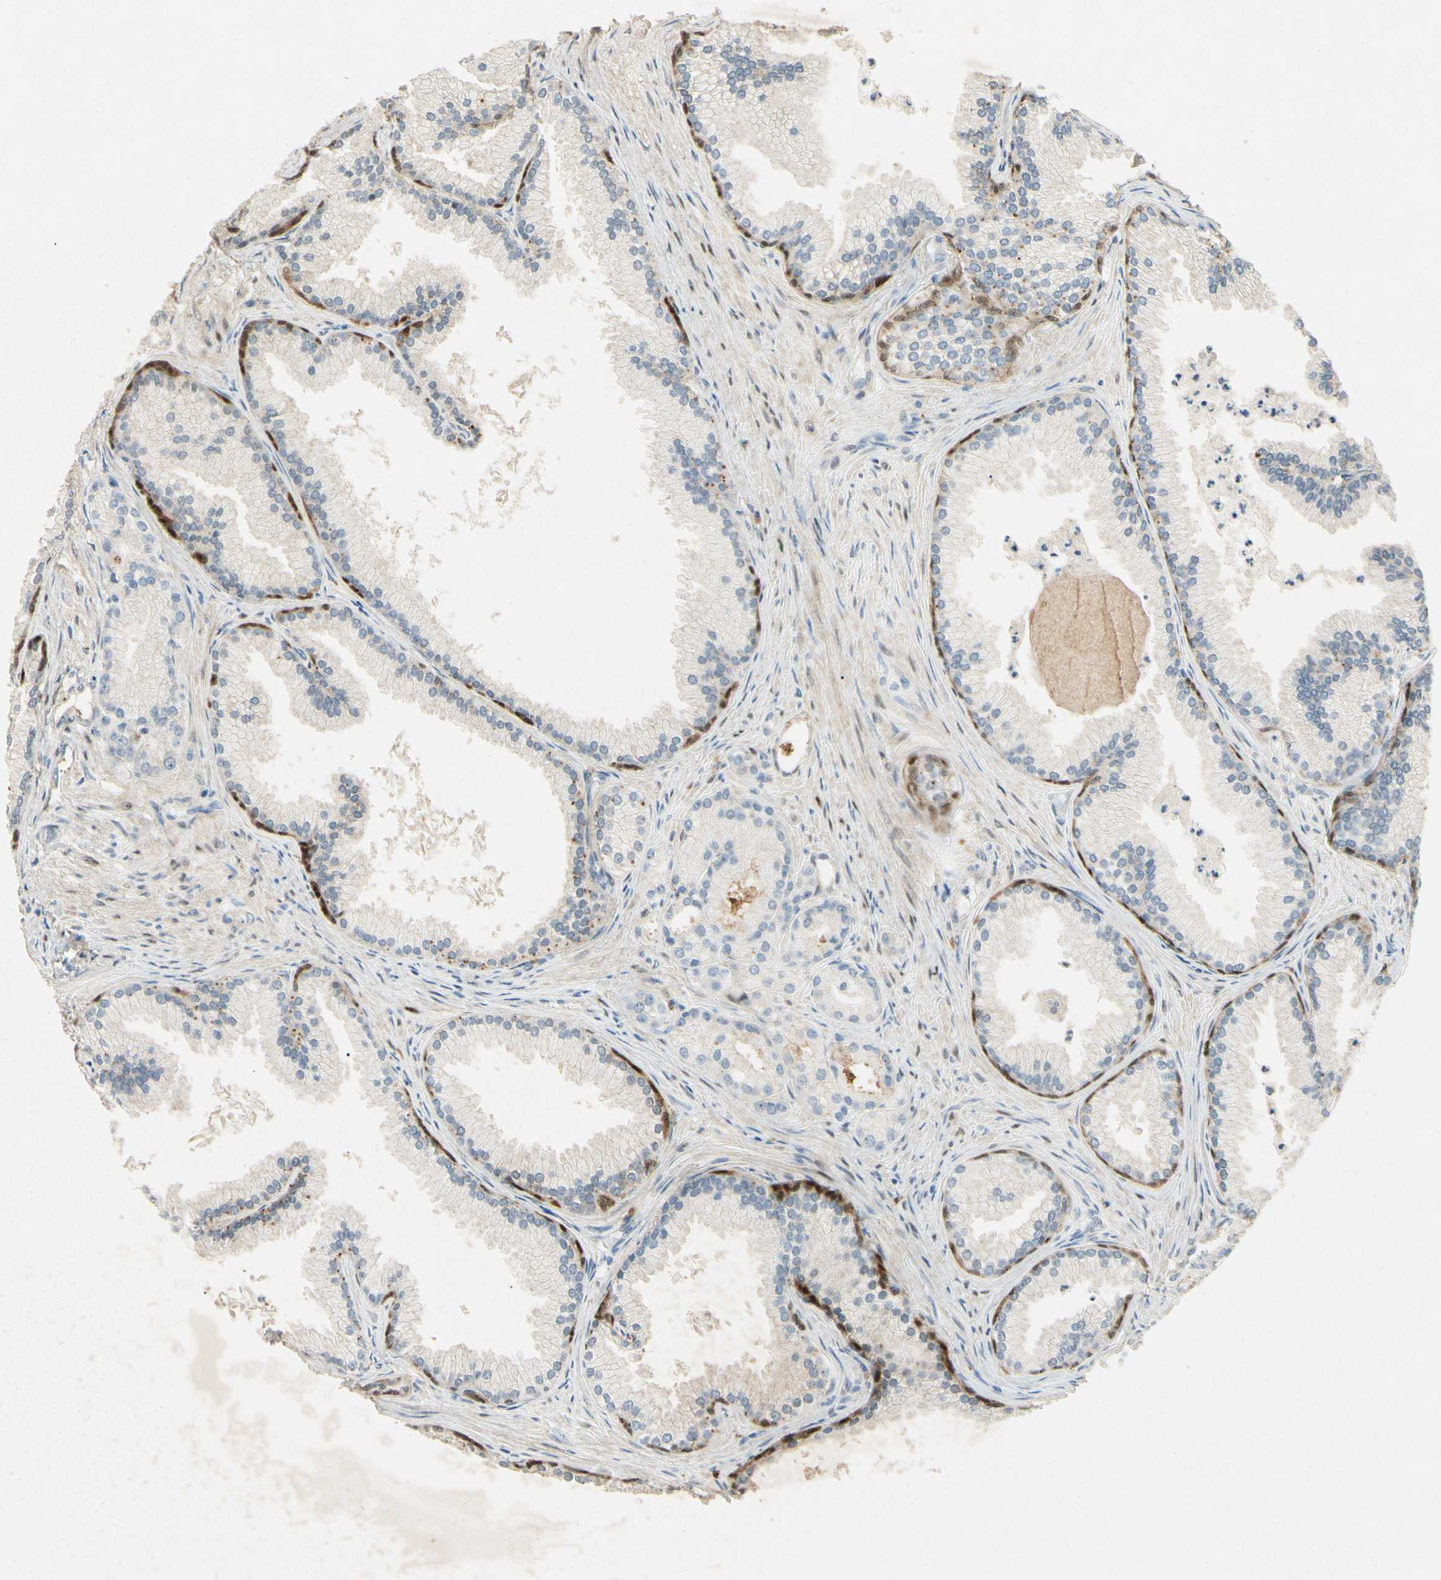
{"staining": {"intensity": "negative", "quantity": "none", "location": "none"}, "tissue": "prostate cancer", "cell_type": "Tumor cells", "image_type": "cancer", "snomed": [{"axis": "morphology", "description": "Adenocarcinoma, Low grade"}, {"axis": "topography", "description": "Prostate"}], "caption": "Low-grade adenocarcinoma (prostate) stained for a protein using immunohistochemistry (IHC) displays no expression tumor cells.", "gene": "HSPA1B", "patient": {"sex": "male", "age": 72}}